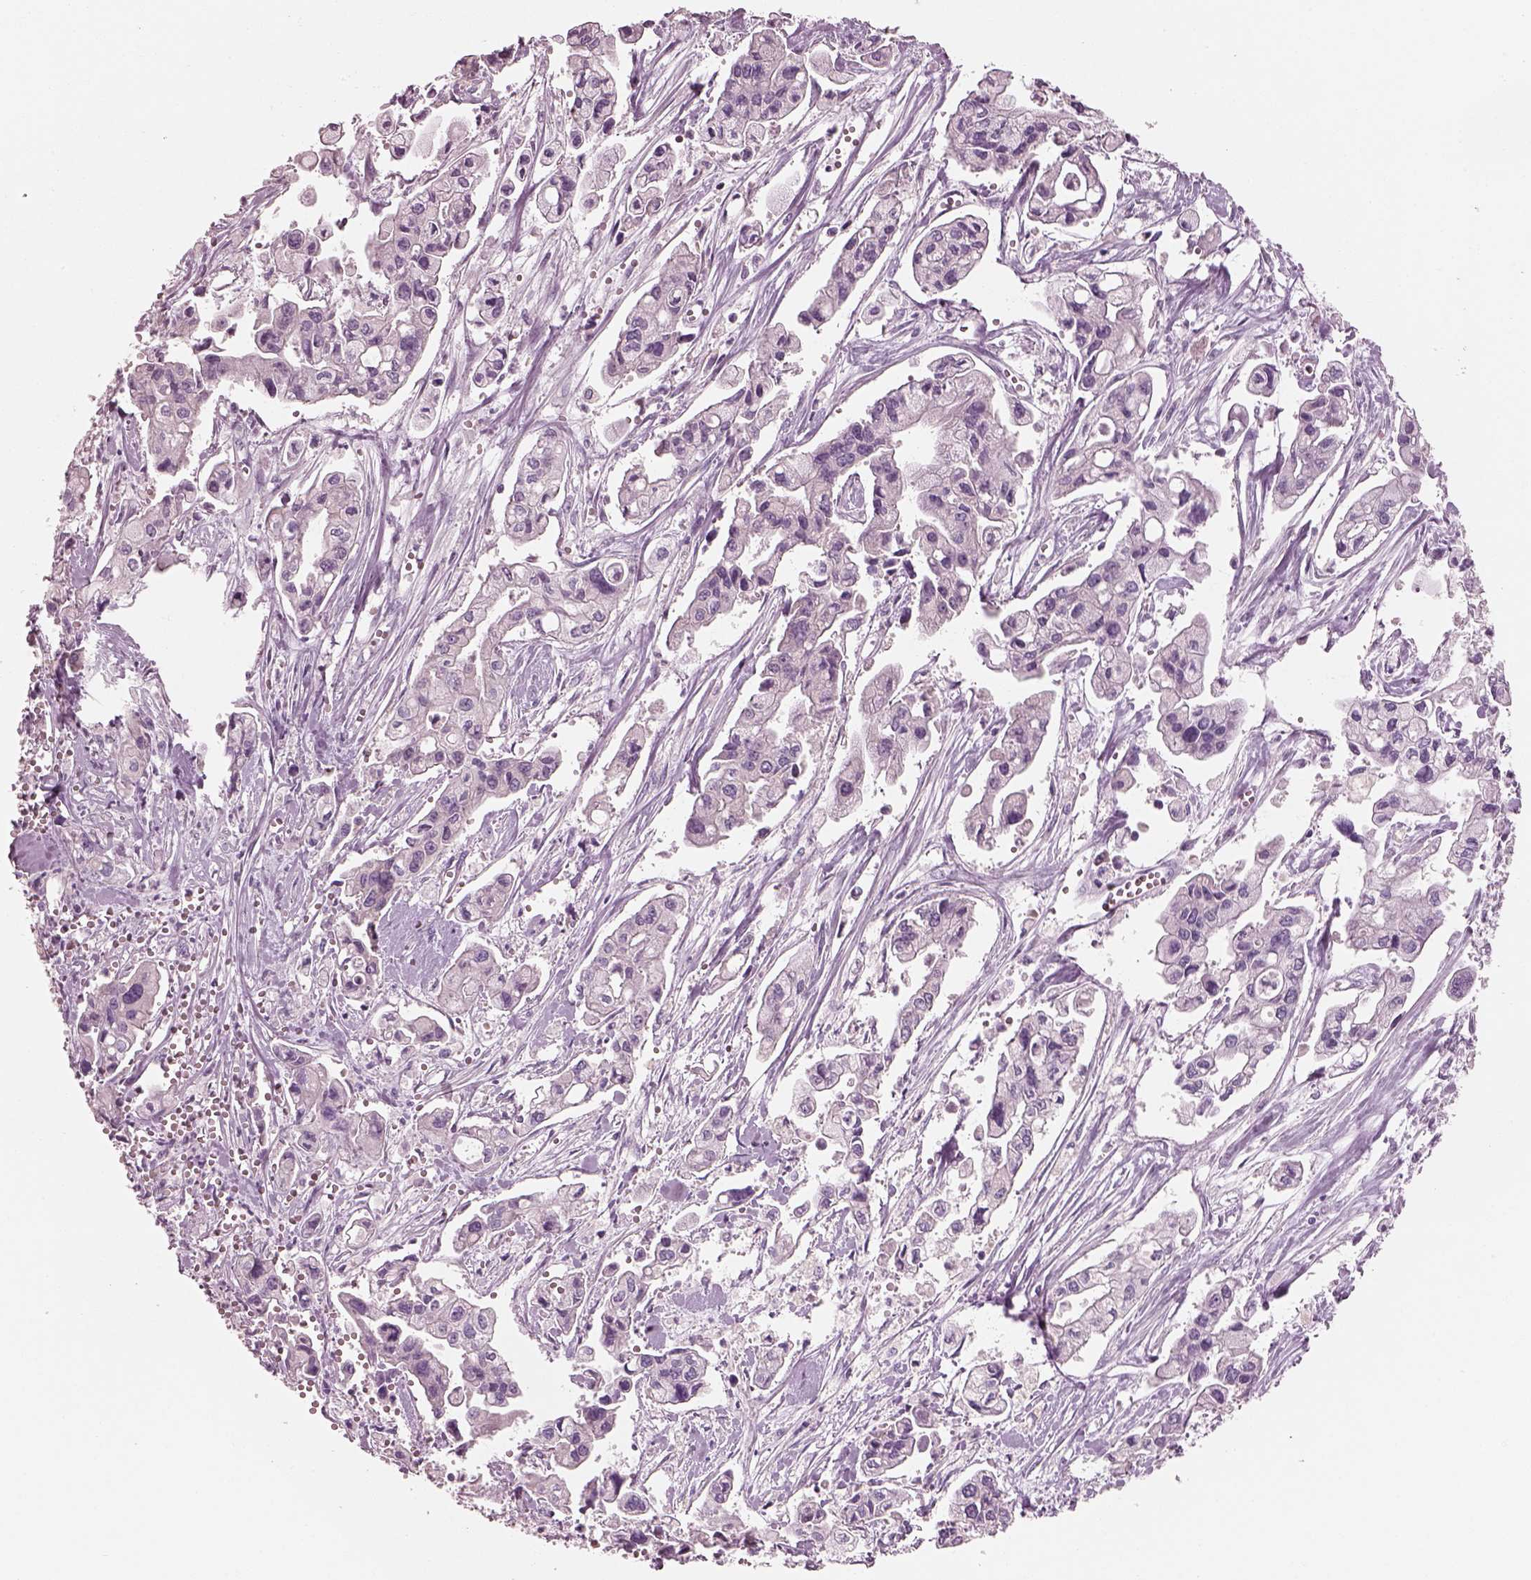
{"staining": {"intensity": "negative", "quantity": "none", "location": "none"}, "tissue": "pancreatic cancer", "cell_type": "Tumor cells", "image_type": "cancer", "snomed": [{"axis": "morphology", "description": "Adenocarcinoma, NOS"}, {"axis": "topography", "description": "Pancreas"}], "caption": "An IHC photomicrograph of pancreatic cancer (adenocarcinoma) is shown. There is no staining in tumor cells of pancreatic cancer (adenocarcinoma).", "gene": "SLC27A2", "patient": {"sex": "male", "age": 70}}